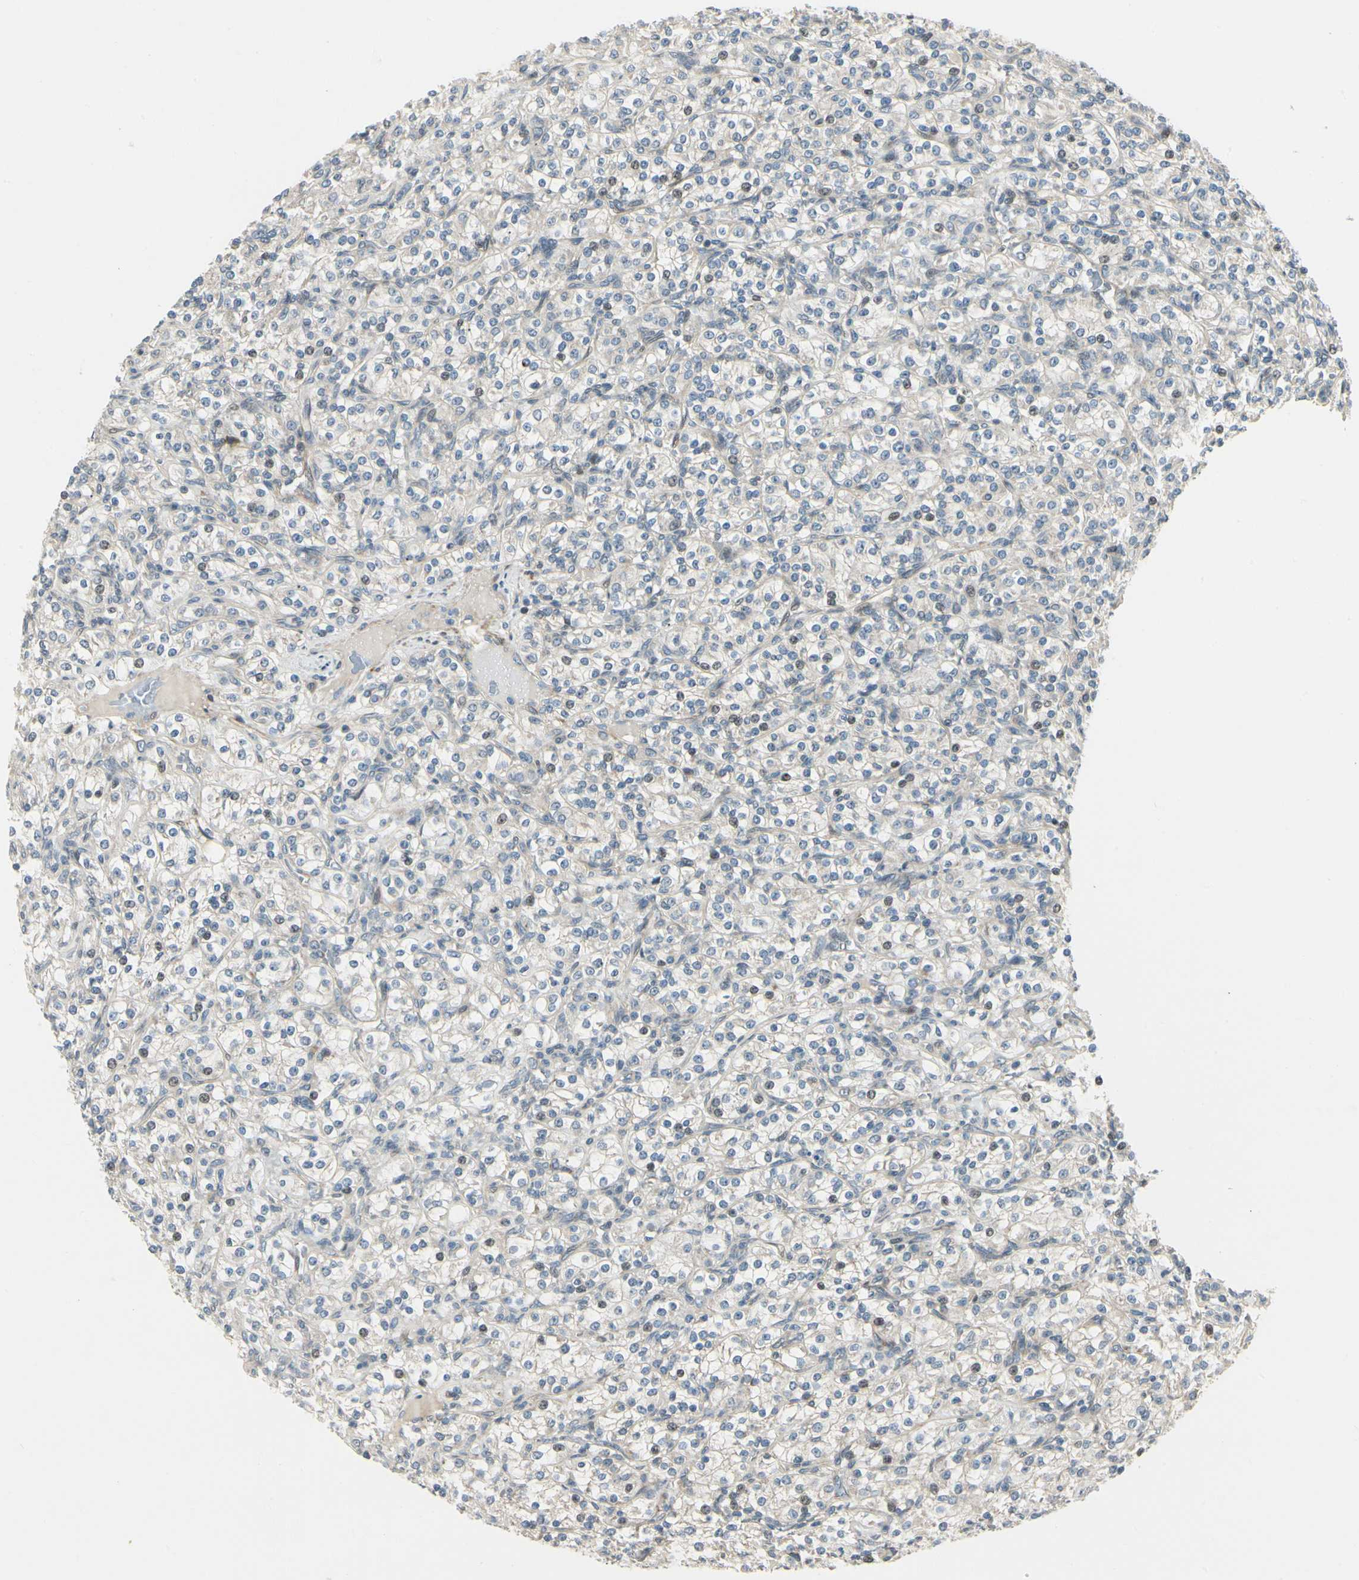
{"staining": {"intensity": "weak", "quantity": "<25%", "location": "nuclear"}, "tissue": "renal cancer", "cell_type": "Tumor cells", "image_type": "cancer", "snomed": [{"axis": "morphology", "description": "Adenocarcinoma, NOS"}, {"axis": "topography", "description": "Kidney"}], "caption": "This is an IHC micrograph of human renal cancer. There is no expression in tumor cells.", "gene": "P4HA3", "patient": {"sex": "male", "age": 77}}